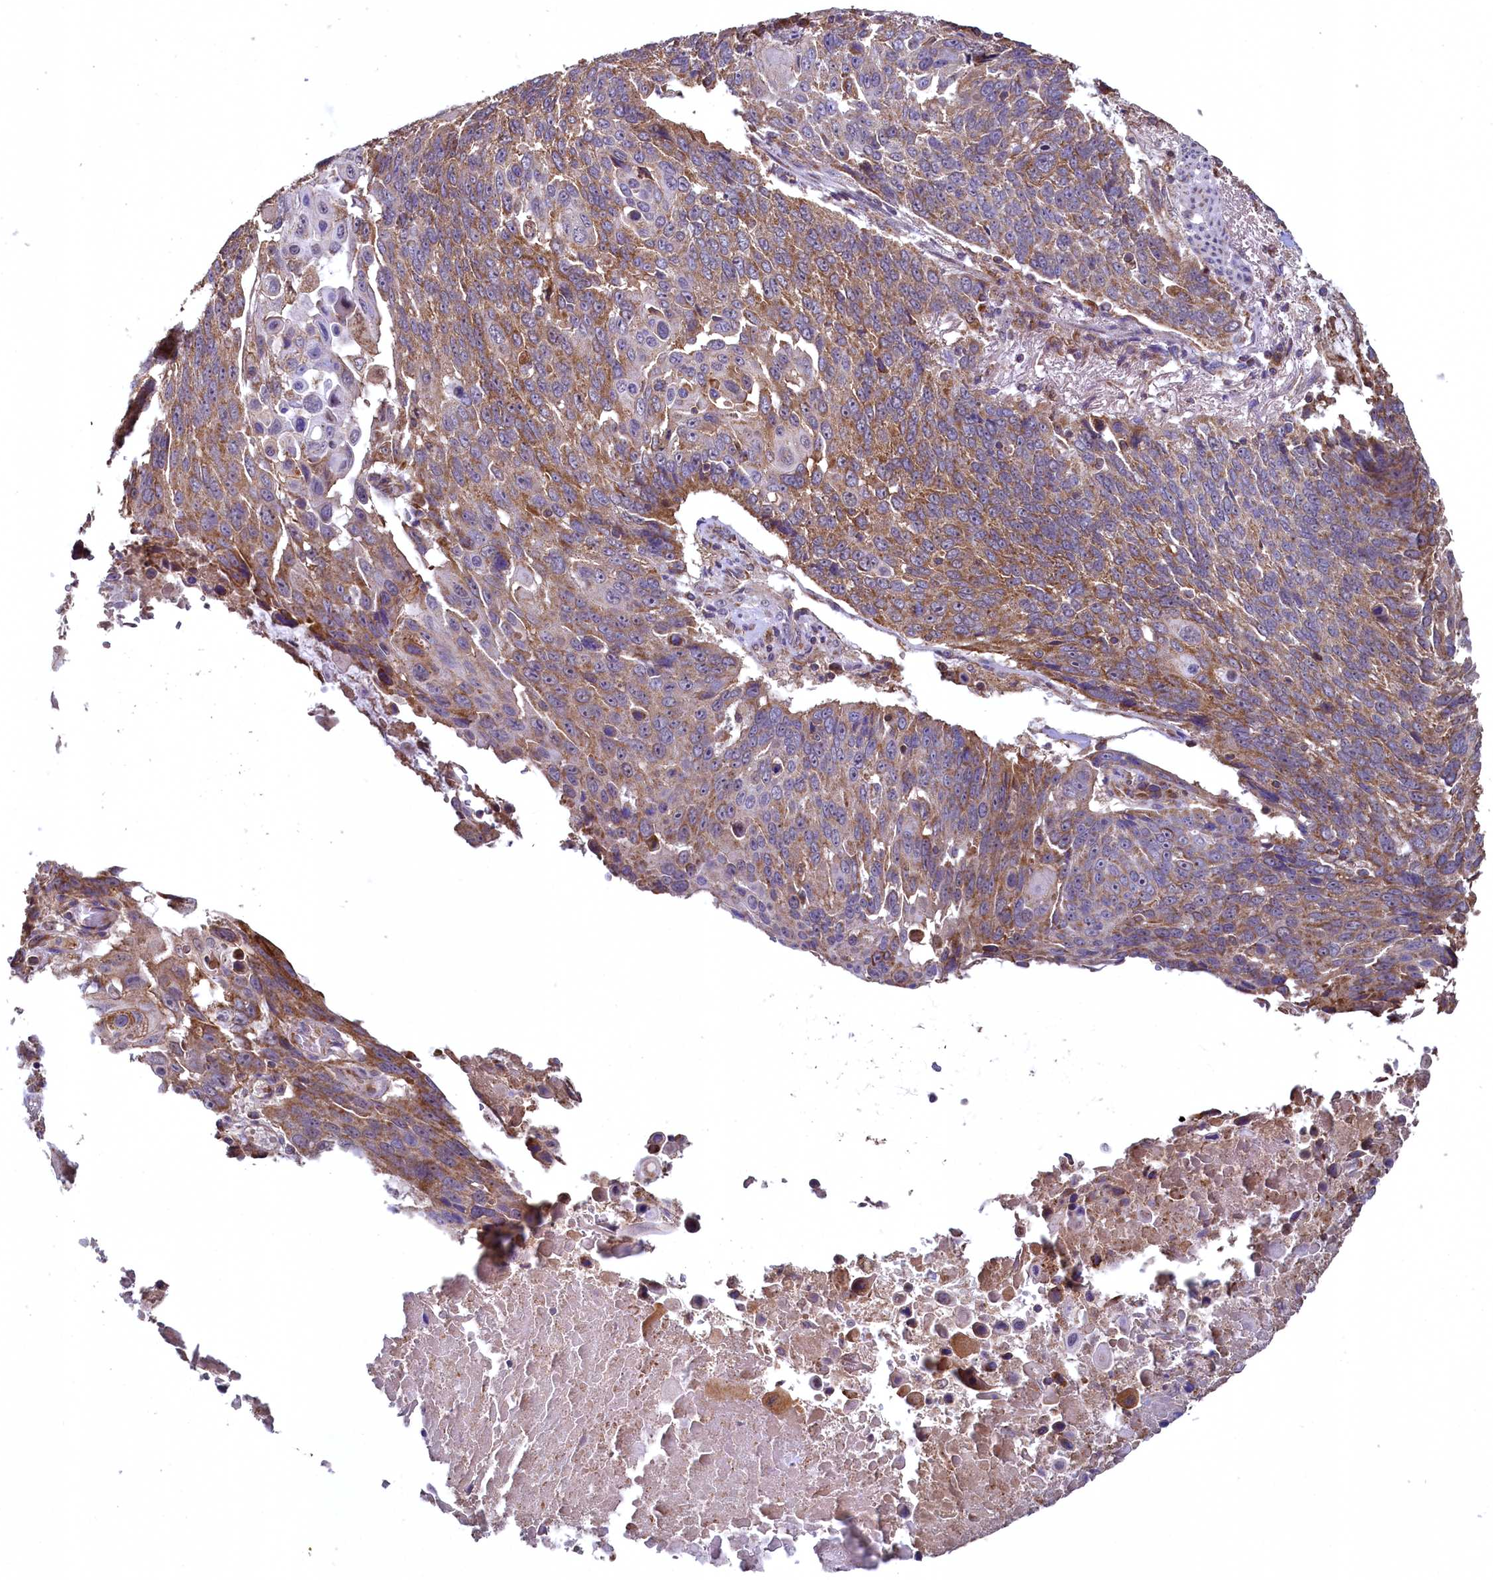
{"staining": {"intensity": "moderate", "quantity": ">75%", "location": "cytoplasmic/membranous"}, "tissue": "lung cancer", "cell_type": "Tumor cells", "image_type": "cancer", "snomed": [{"axis": "morphology", "description": "Squamous cell carcinoma, NOS"}, {"axis": "topography", "description": "Lung"}], "caption": "This photomicrograph displays immunohistochemistry (IHC) staining of lung squamous cell carcinoma, with medium moderate cytoplasmic/membranous positivity in about >75% of tumor cells.", "gene": "METTL4", "patient": {"sex": "male", "age": 66}}